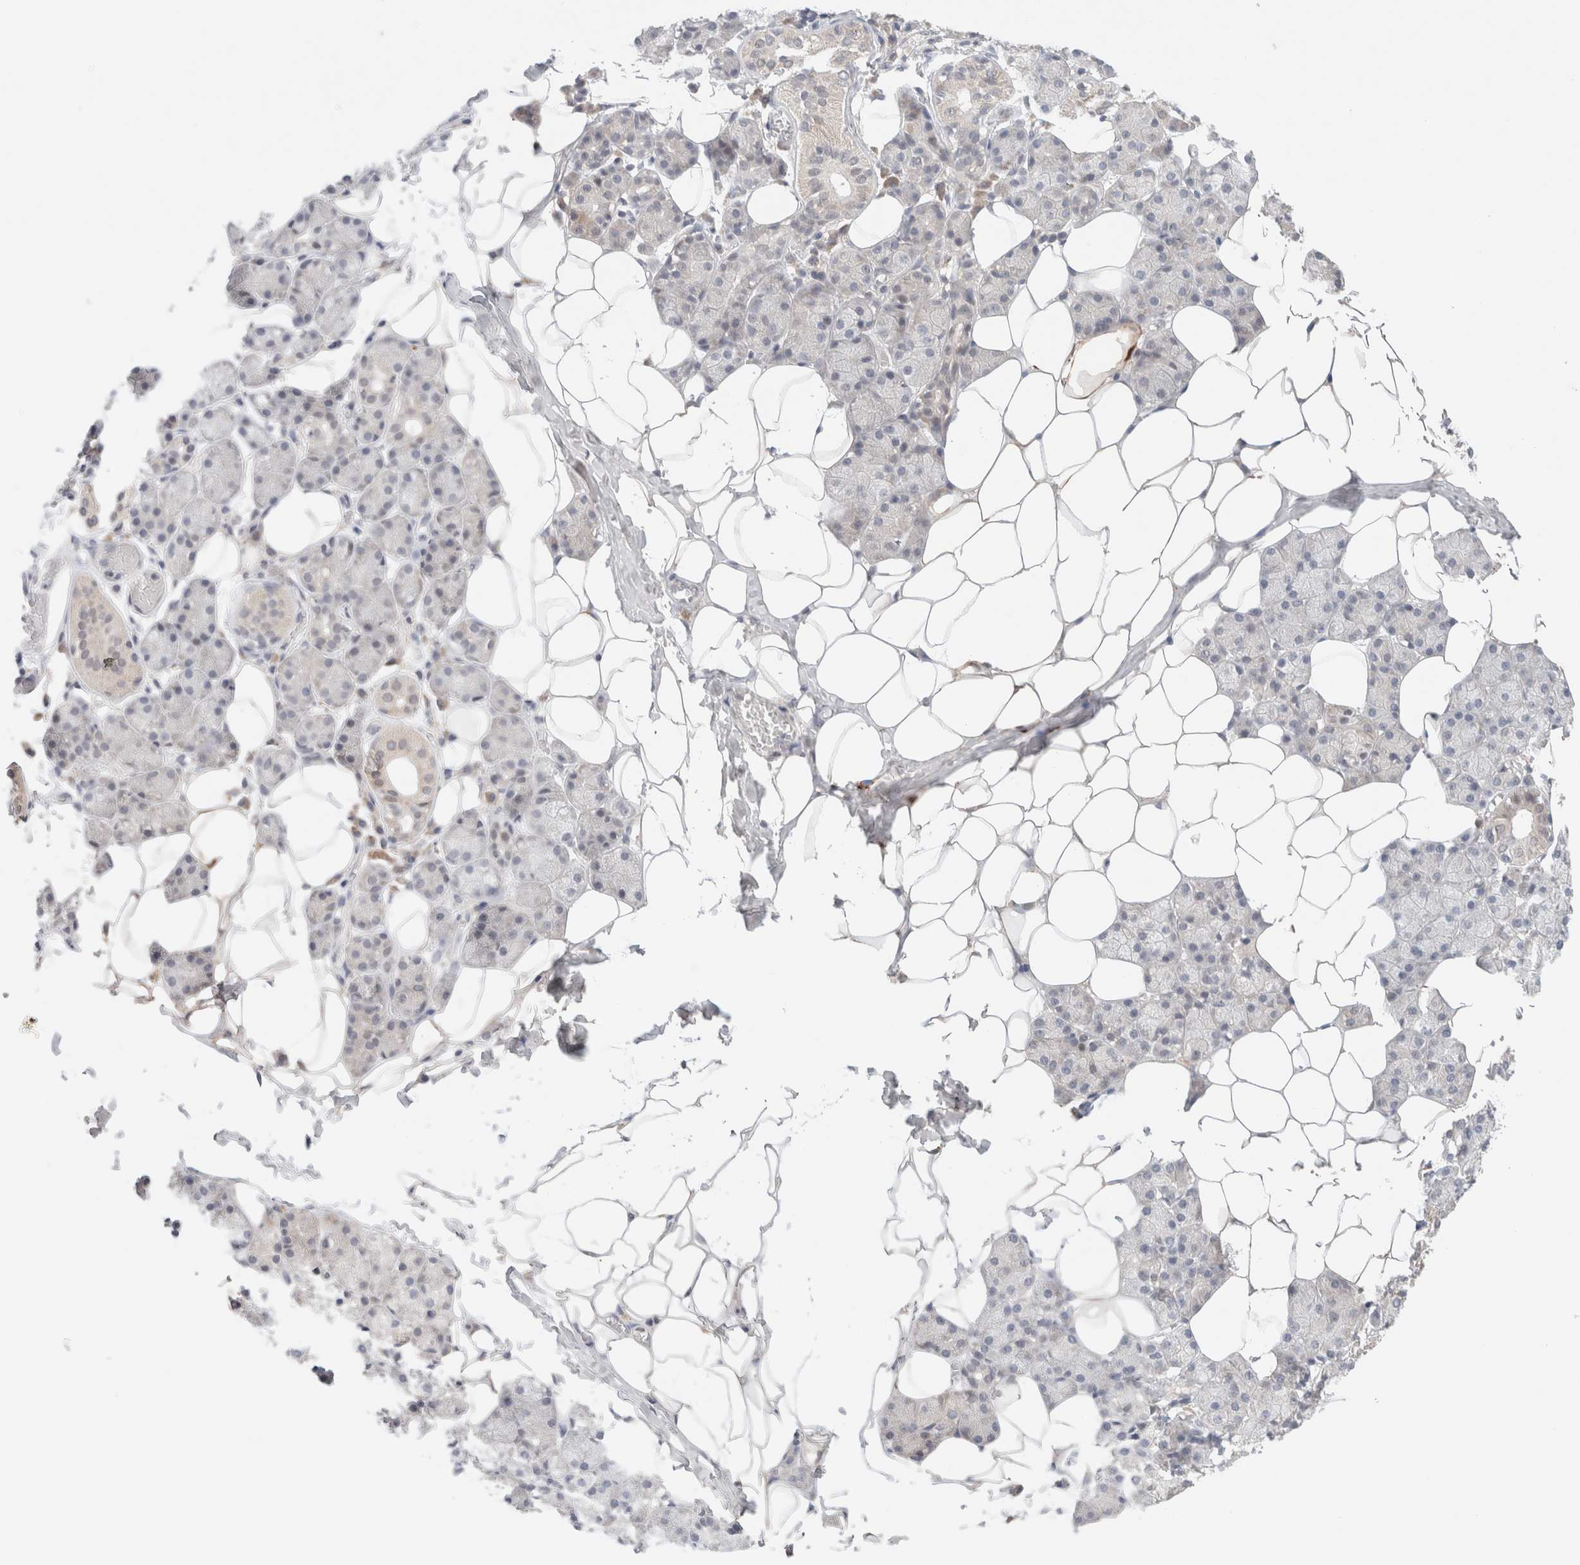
{"staining": {"intensity": "weak", "quantity": "<25%", "location": "cytoplasmic/membranous"}, "tissue": "salivary gland", "cell_type": "Glandular cells", "image_type": "normal", "snomed": [{"axis": "morphology", "description": "Normal tissue, NOS"}, {"axis": "topography", "description": "Salivary gland"}], "caption": "Immunohistochemistry micrograph of normal salivary gland: salivary gland stained with DAB (3,3'-diaminobenzidine) shows no significant protein positivity in glandular cells.", "gene": "ERI3", "patient": {"sex": "female", "age": 33}}